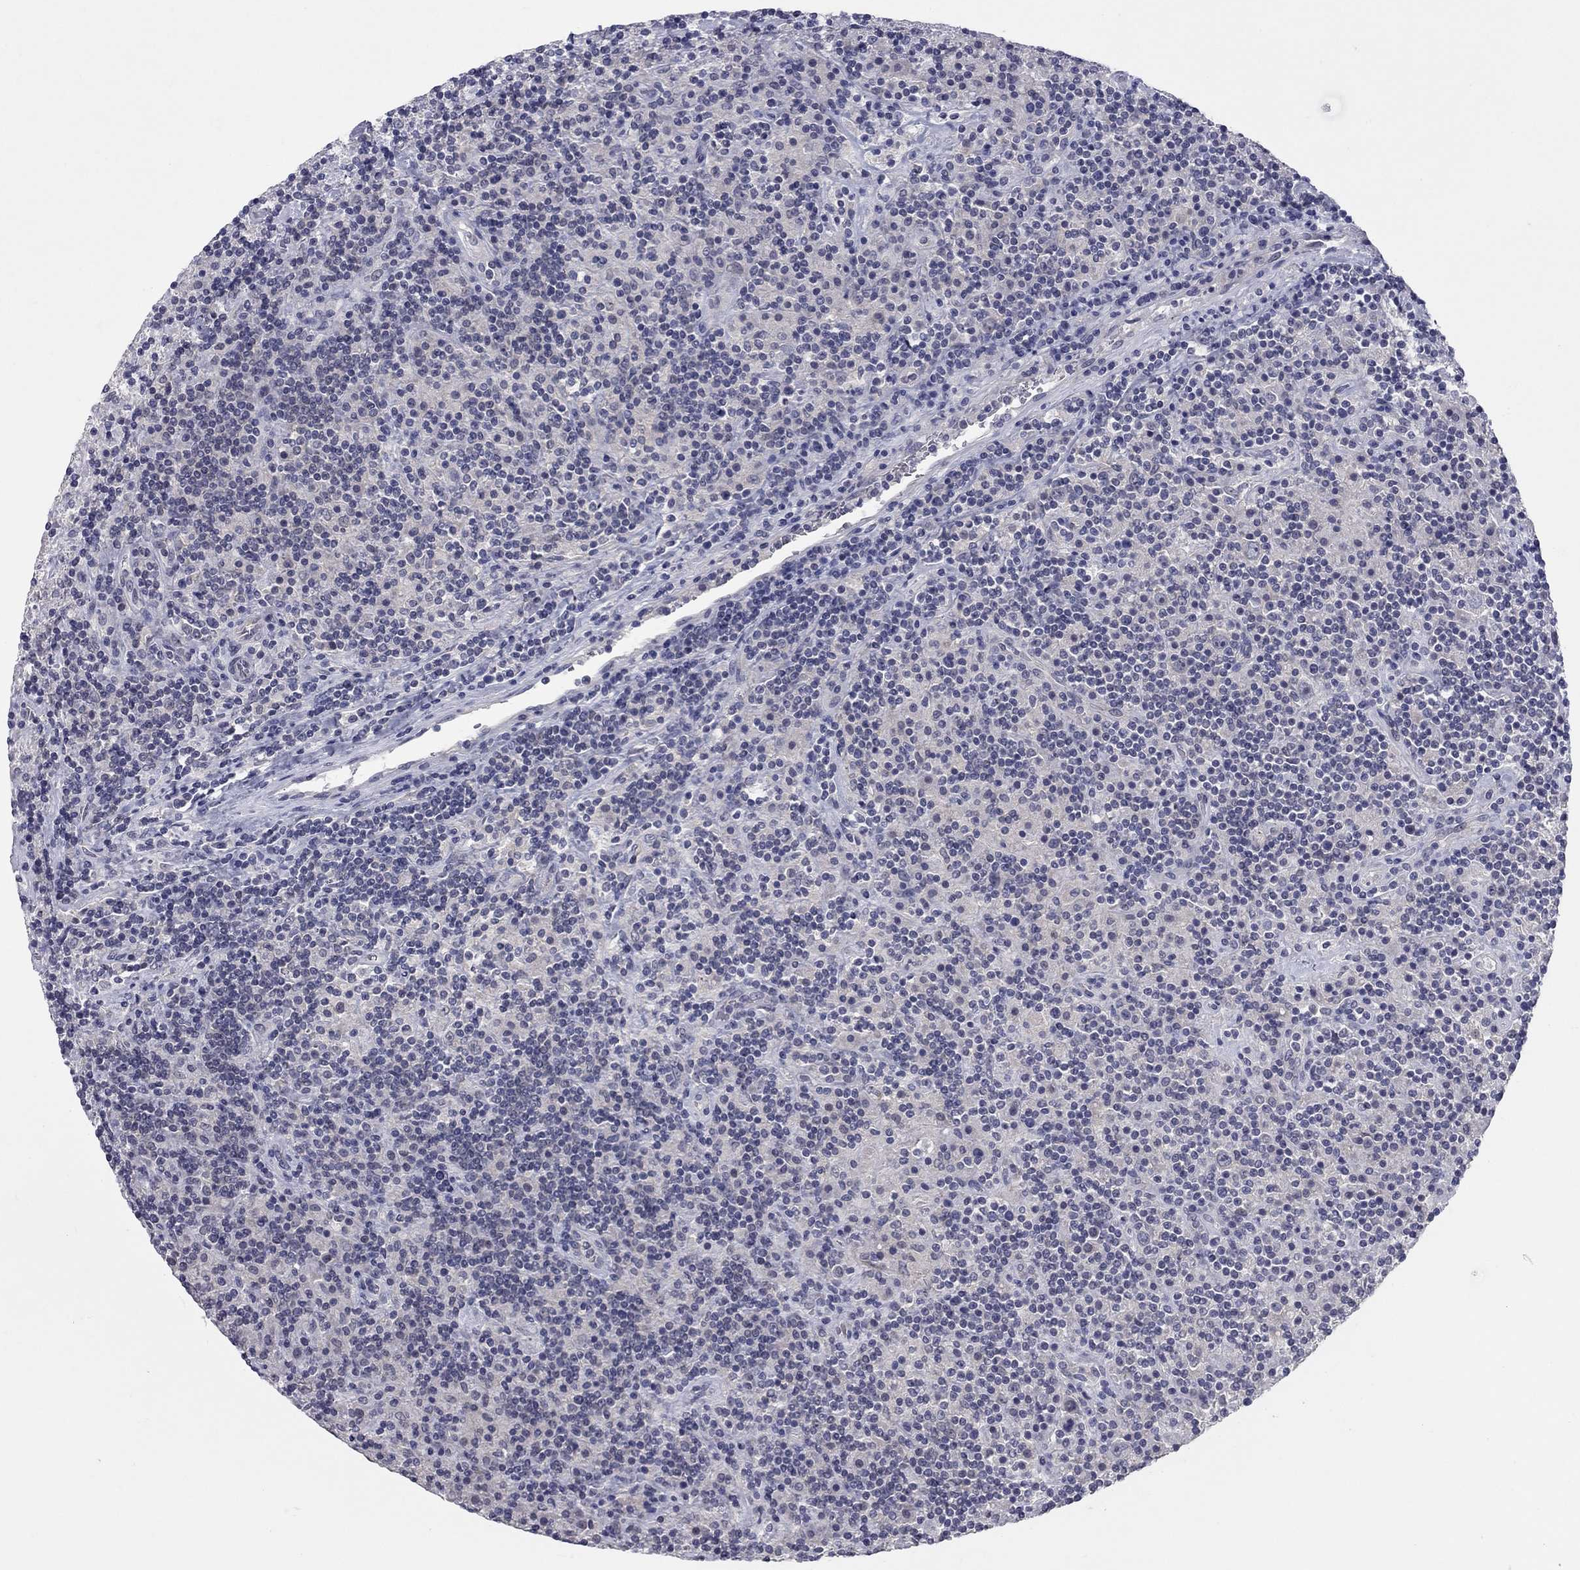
{"staining": {"intensity": "negative", "quantity": "none", "location": "none"}, "tissue": "lymphoma", "cell_type": "Tumor cells", "image_type": "cancer", "snomed": [{"axis": "morphology", "description": "Hodgkin's disease, NOS"}, {"axis": "topography", "description": "Lymph node"}], "caption": "This is a photomicrograph of immunohistochemistry staining of lymphoma, which shows no staining in tumor cells. Brightfield microscopy of immunohistochemistry stained with DAB (brown) and hematoxylin (blue), captured at high magnification.", "gene": "SHOC2", "patient": {"sex": "male", "age": 70}}